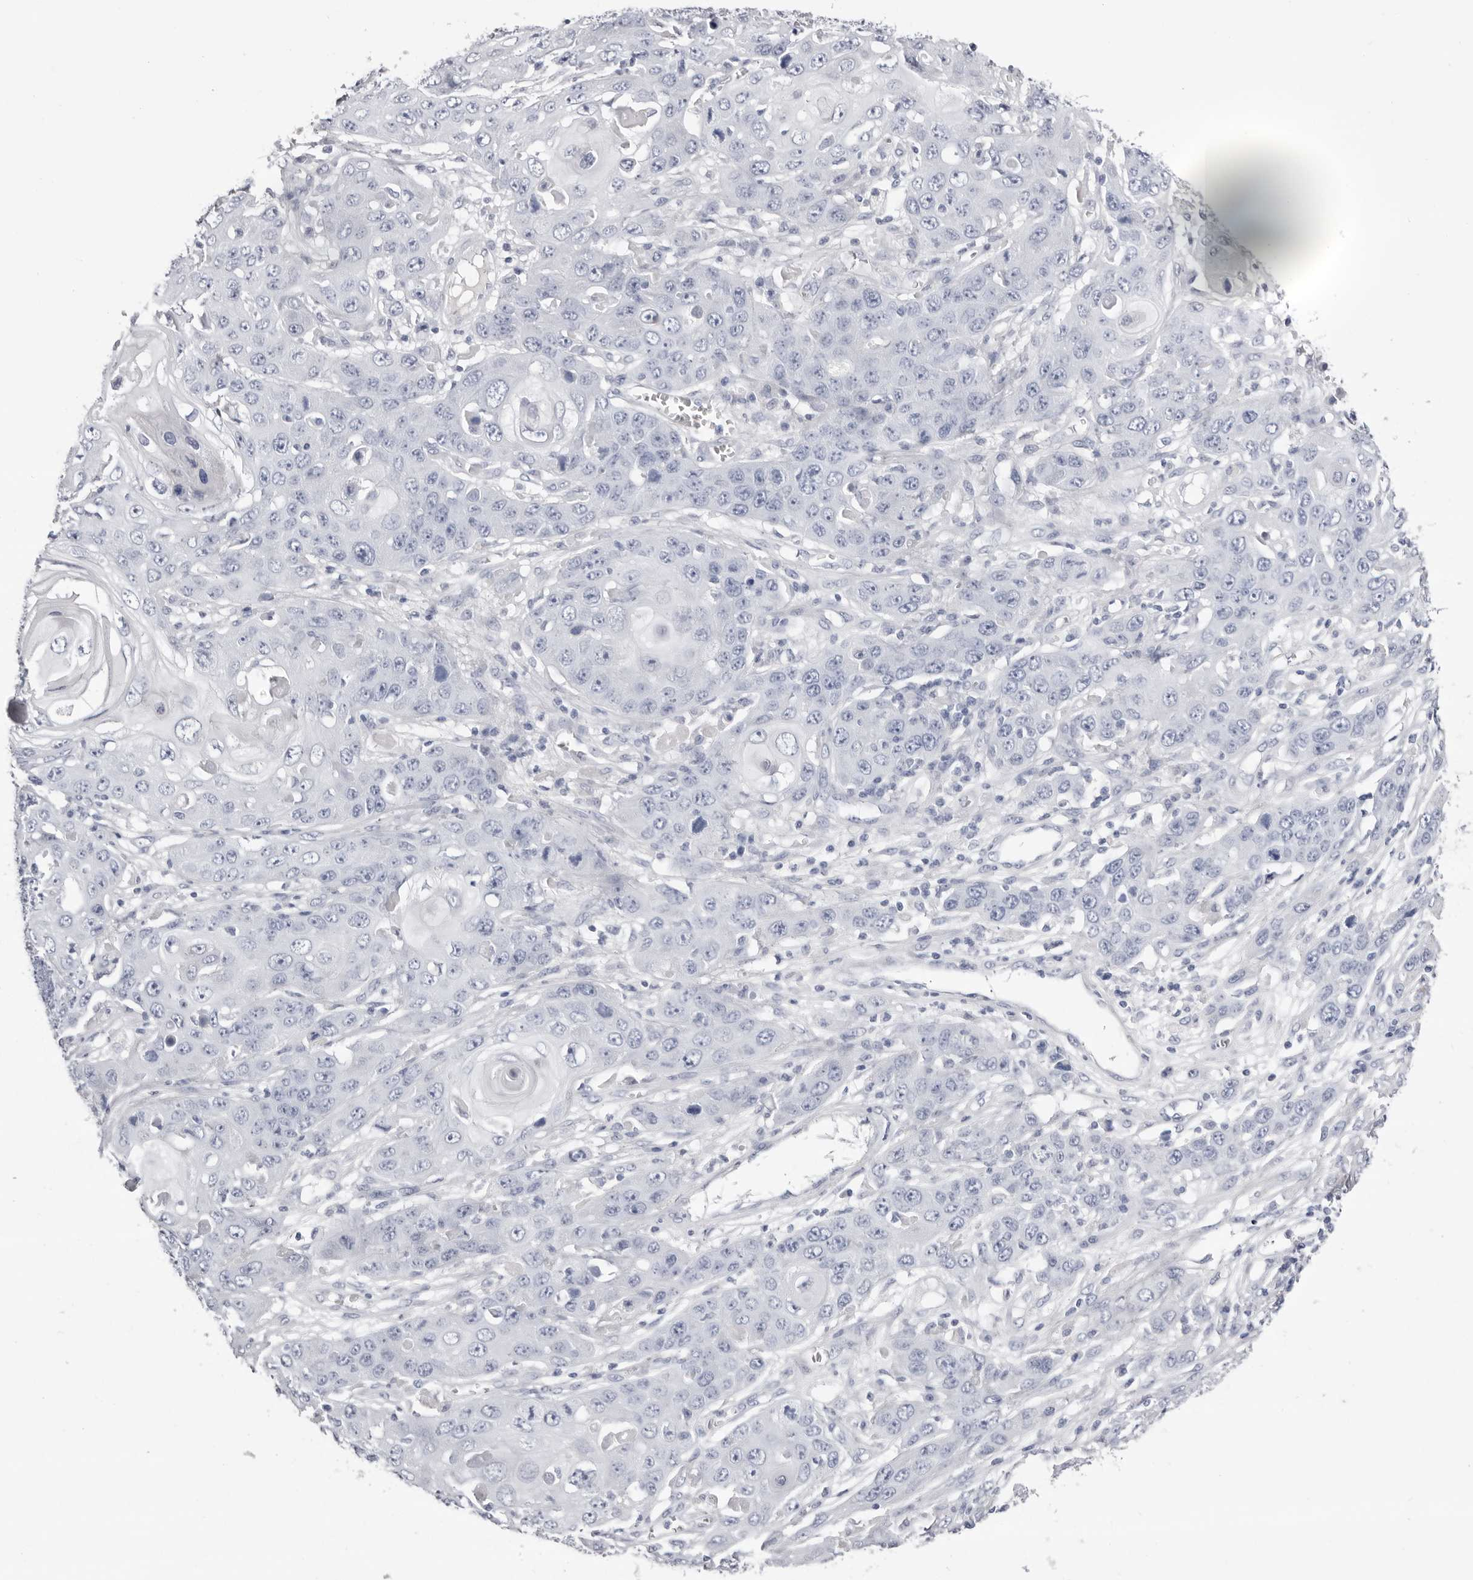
{"staining": {"intensity": "negative", "quantity": "none", "location": "none"}, "tissue": "skin cancer", "cell_type": "Tumor cells", "image_type": "cancer", "snomed": [{"axis": "morphology", "description": "Squamous cell carcinoma, NOS"}, {"axis": "topography", "description": "Skin"}], "caption": "IHC image of skin cancer stained for a protein (brown), which demonstrates no expression in tumor cells.", "gene": "LPO", "patient": {"sex": "male", "age": 55}}